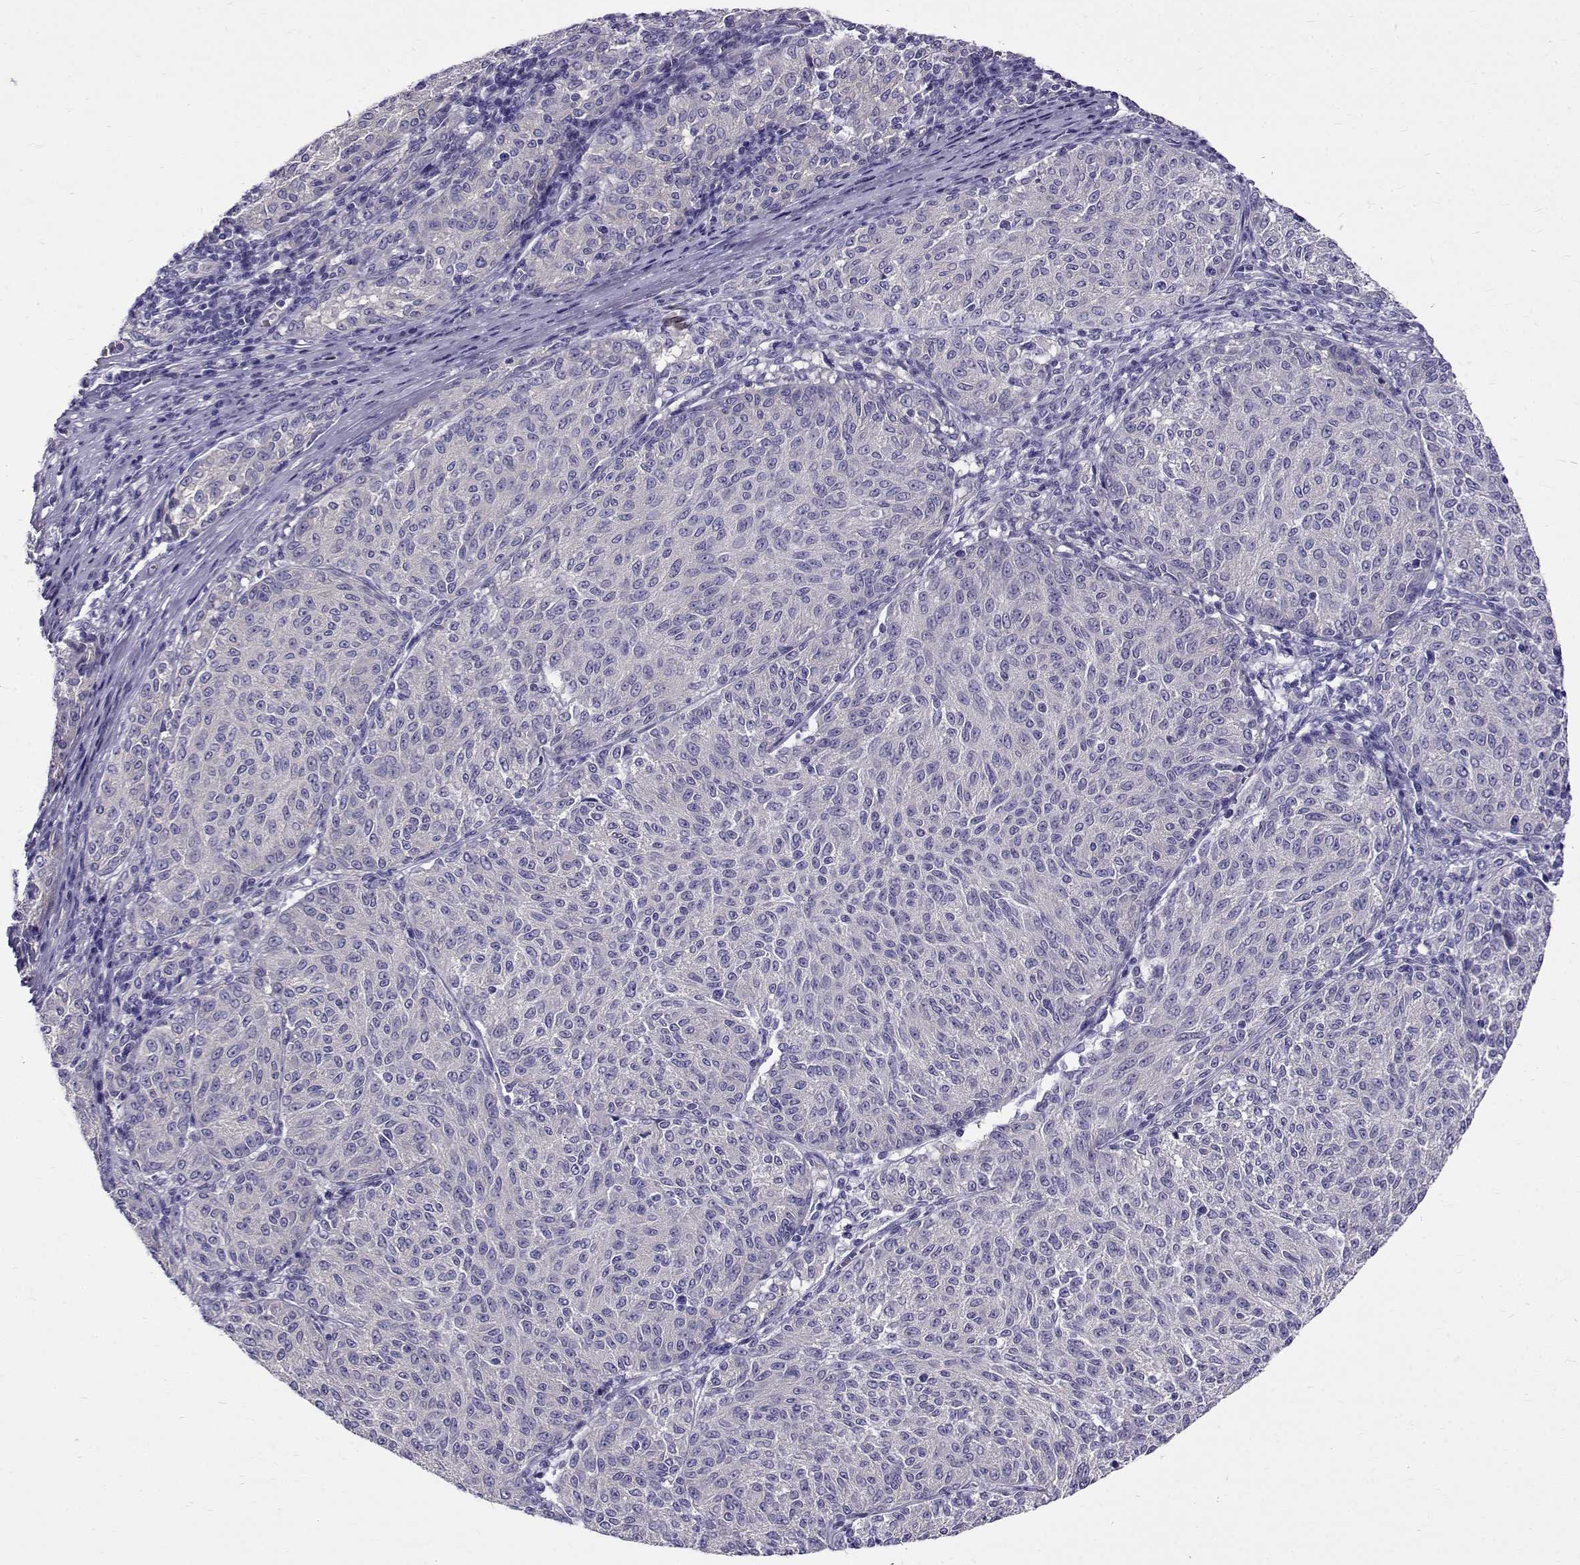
{"staining": {"intensity": "negative", "quantity": "none", "location": "none"}, "tissue": "melanoma", "cell_type": "Tumor cells", "image_type": "cancer", "snomed": [{"axis": "morphology", "description": "Malignant melanoma, NOS"}, {"axis": "topography", "description": "Skin"}], "caption": "Micrograph shows no significant protein positivity in tumor cells of melanoma. (DAB immunohistochemistry (IHC) visualized using brightfield microscopy, high magnification).", "gene": "IGSF1", "patient": {"sex": "female", "age": 72}}